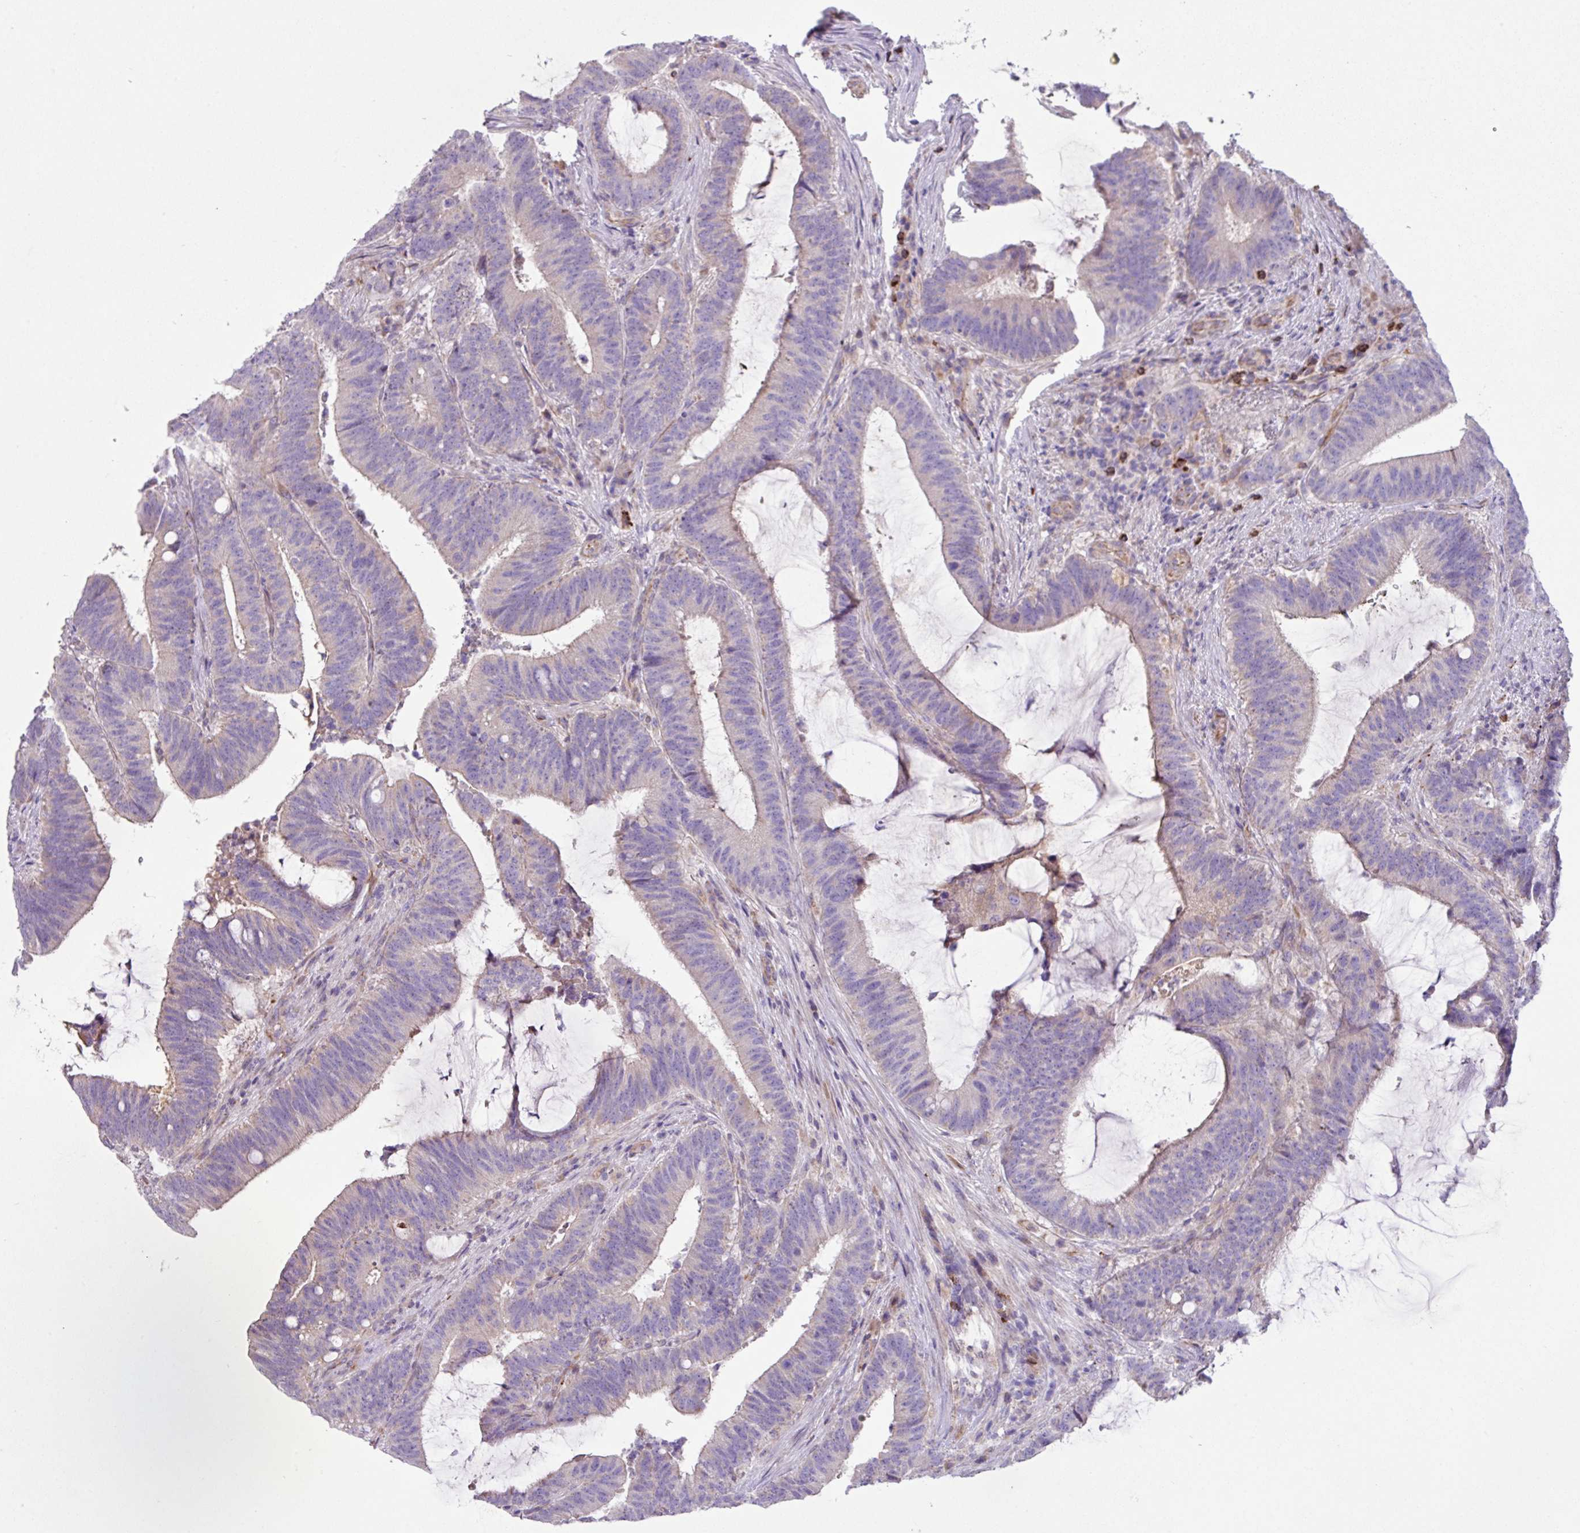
{"staining": {"intensity": "negative", "quantity": "none", "location": "none"}, "tissue": "colorectal cancer", "cell_type": "Tumor cells", "image_type": "cancer", "snomed": [{"axis": "morphology", "description": "Adenocarcinoma, NOS"}, {"axis": "topography", "description": "Colon"}], "caption": "Tumor cells show no significant staining in colorectal cancer (adenocarcinoma).", "gene": "MRM2", "patient": {"sex": "female", "age": 43}}